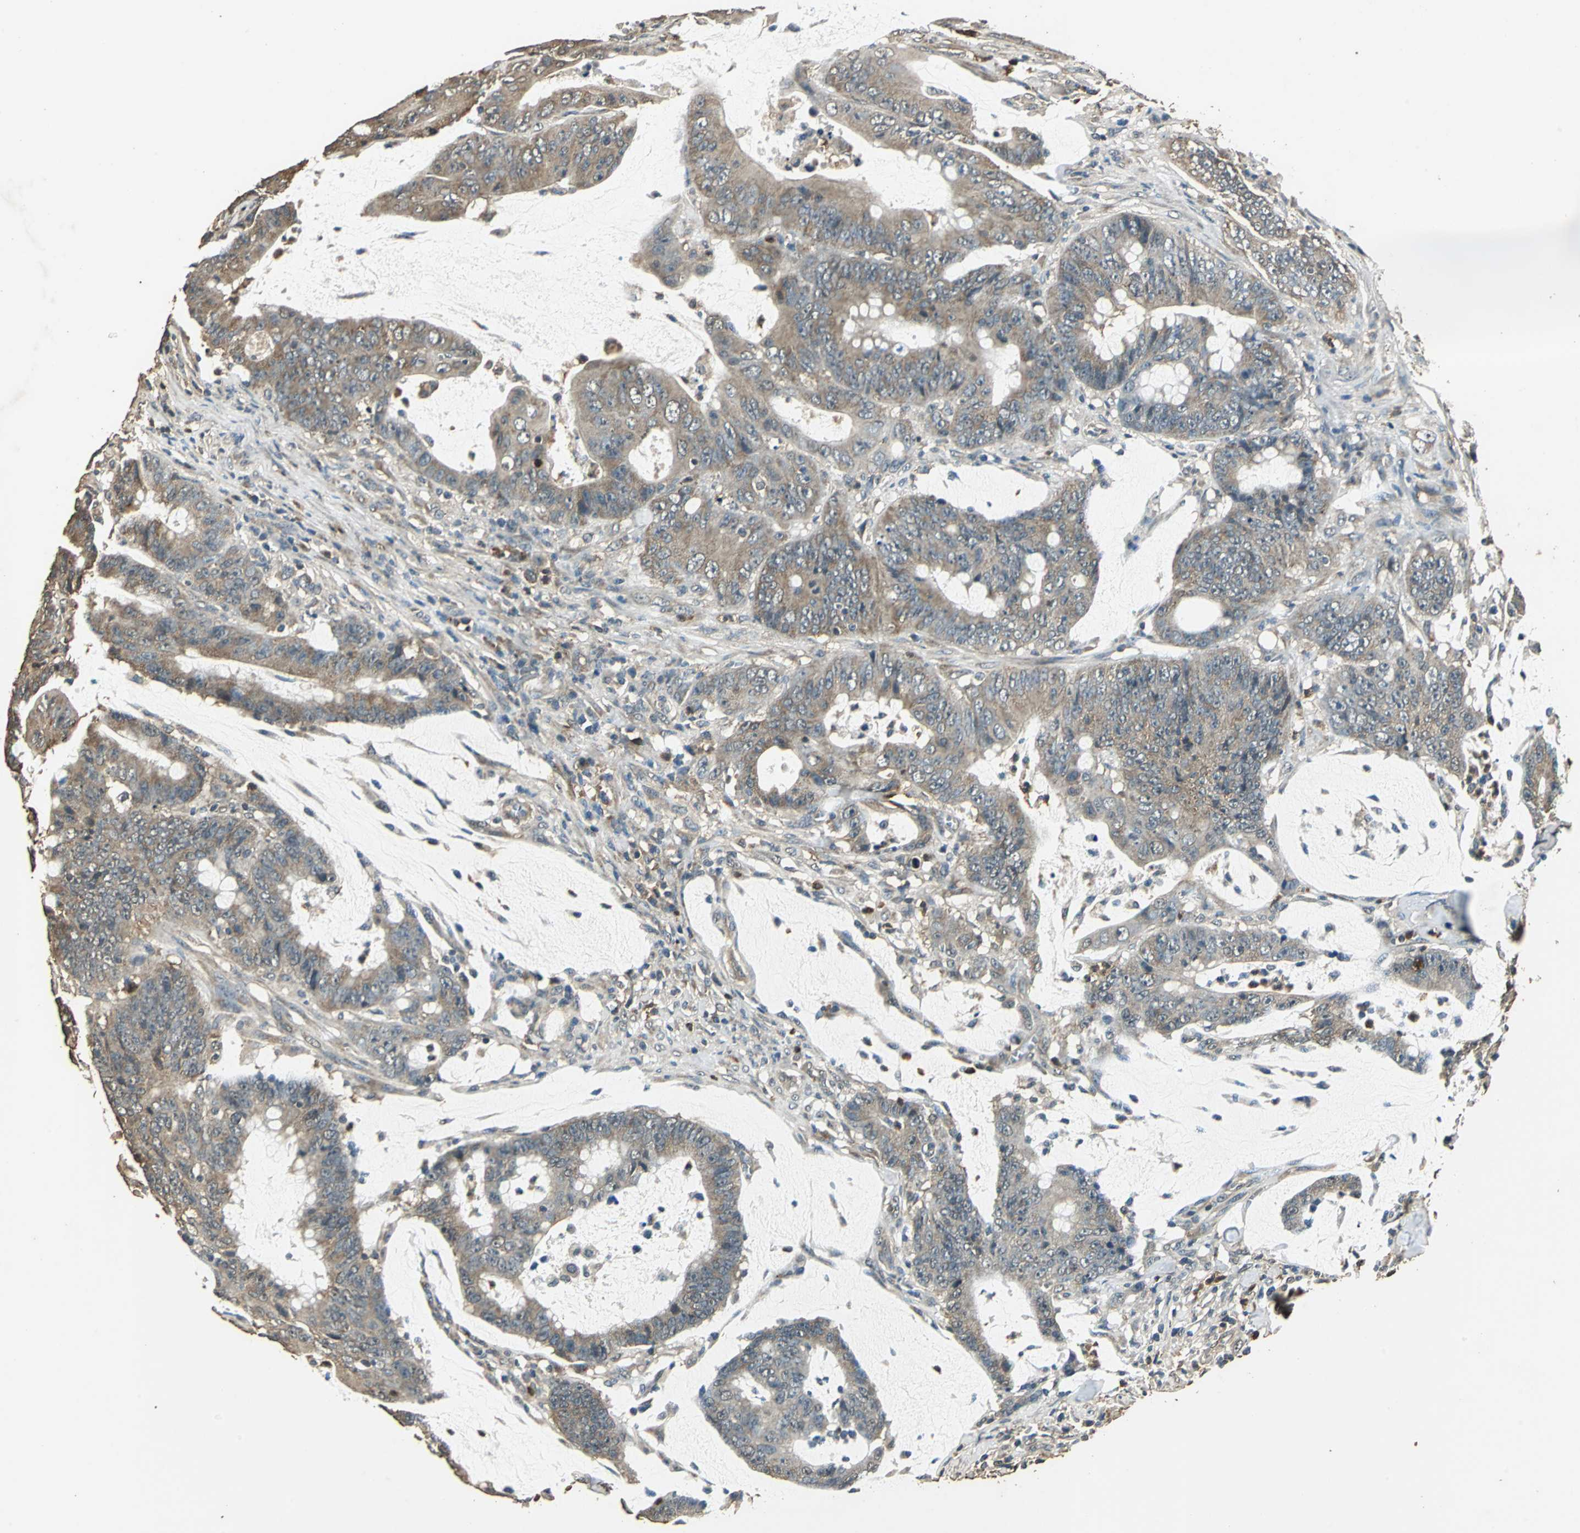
{"staining": {"intensity": "moderate", "quantity": ">75%", "location": "cytoplasmic/membranous"}, "tissue": "colorectal cancer", "cell_type": "Tumor cells", "image_type": "cancer", "snomed": [{"axis": "morphology", "description": "Adenocarcinoma, NOS"}, {"axis": "topography", "description": "Colon"}], "caption": "Immunohistochemistry (IHC) histopathology image of human colorectal cancer (adenocarcinoma) stained for a protein (brown), which reveals medium levels of moderate cytoplasmic/membranous expression in approximately >75% of tumor cells.", "gene": "TMPRSS4", "patient": {"sex": "male", "age": 45}}